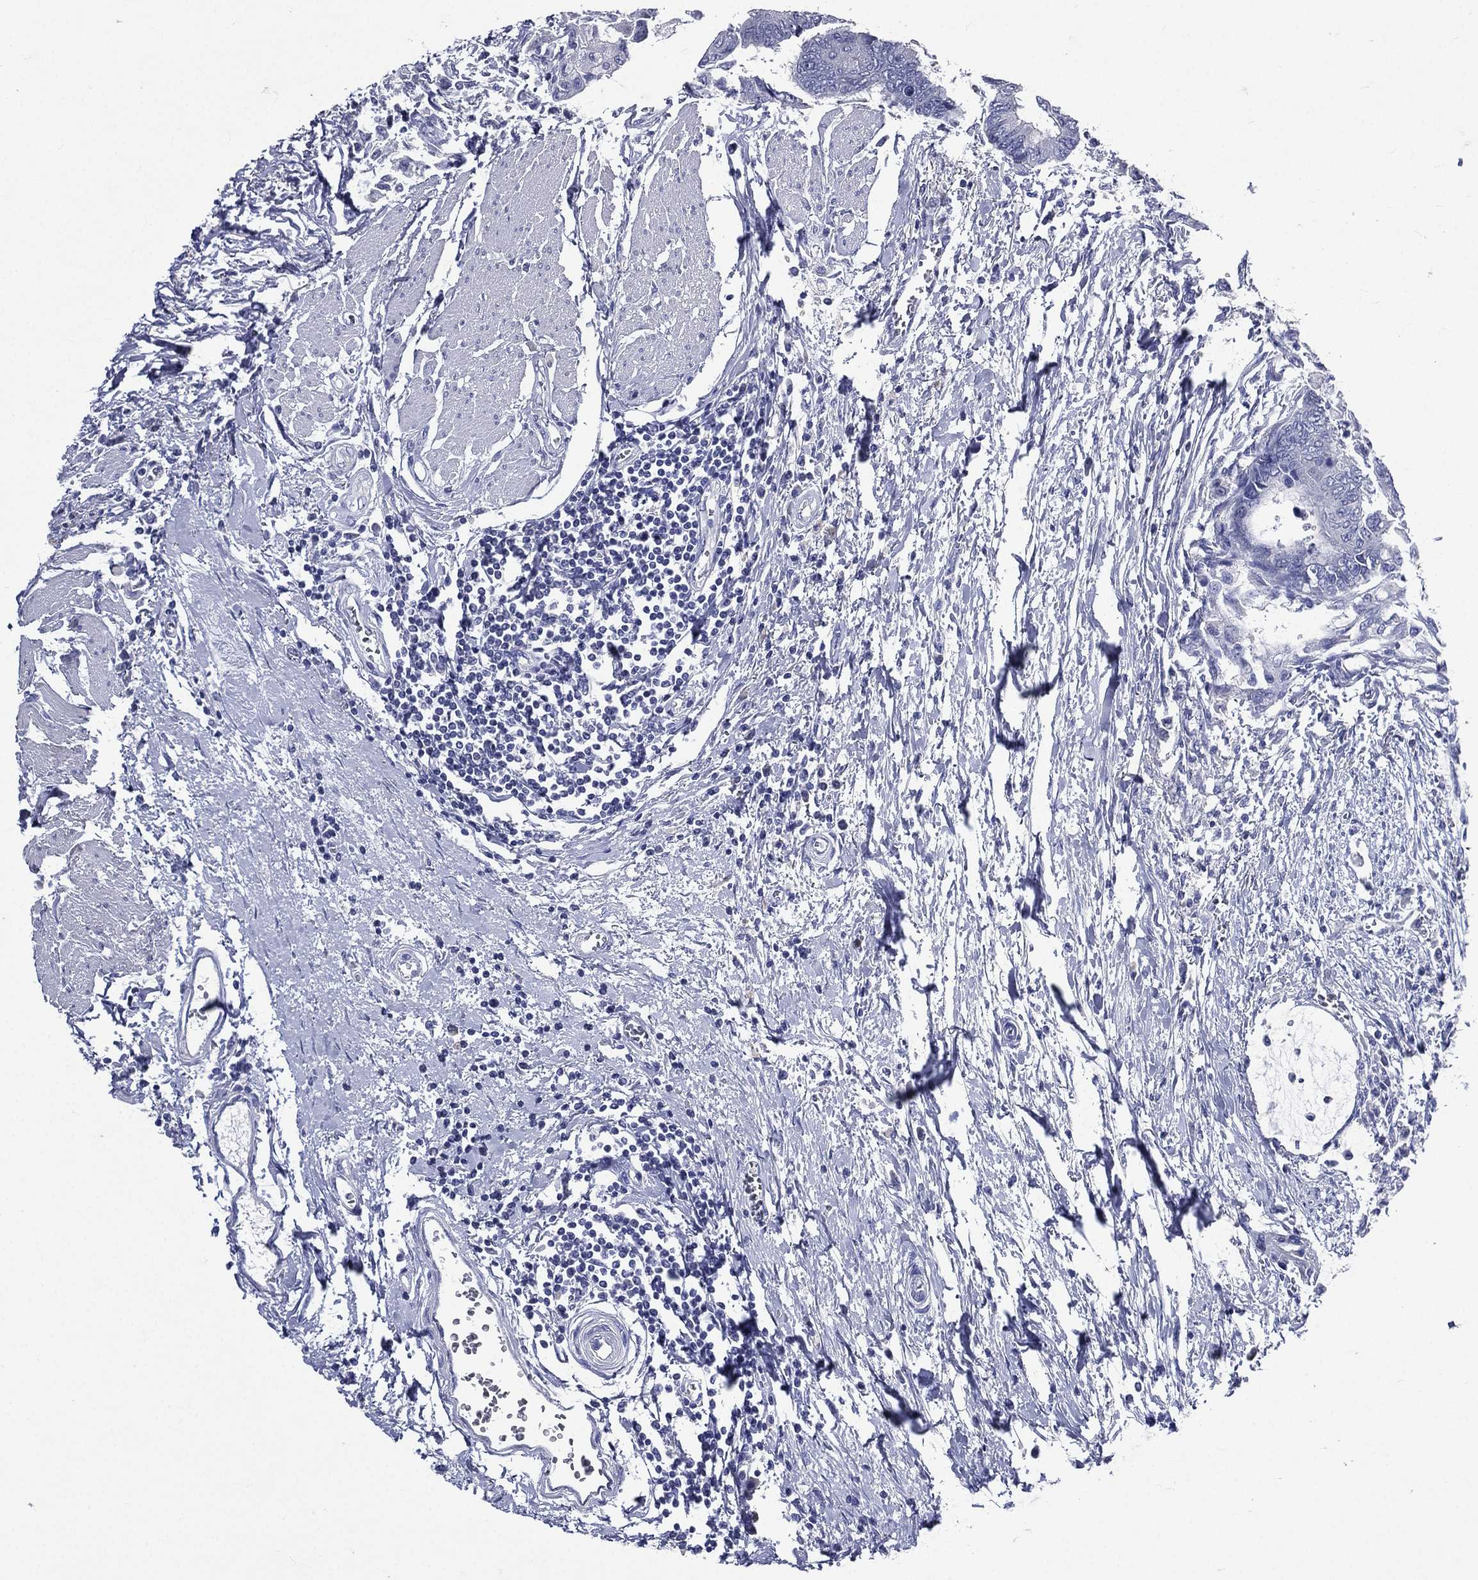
{"staining": {"intensity": "negative", "quantity": "none", "location": "none"}, "tissue": "colorectal cancer", "cell_type": "Tumor cells", "image_type": "cancer", "snomed": [{"axis": "morphology", "description": "Normal tissue, NOS"}, {"axis": "morphology", "description": "Adenocarcinoma, NOS"}, {"axis": "topography", "description": "Rectum"}, {"axis": "topography", "description": "Peripheral nerve tissue"}], "caption": "DAB (3,3'-diaminobenzidine) immunohistochemical staining of human colorectal cancer (adenocarcinoma) reveals no significant positivity in tumor cells.", "gene": "TGM1", "patient": {"sex": "male", "age": 92}}